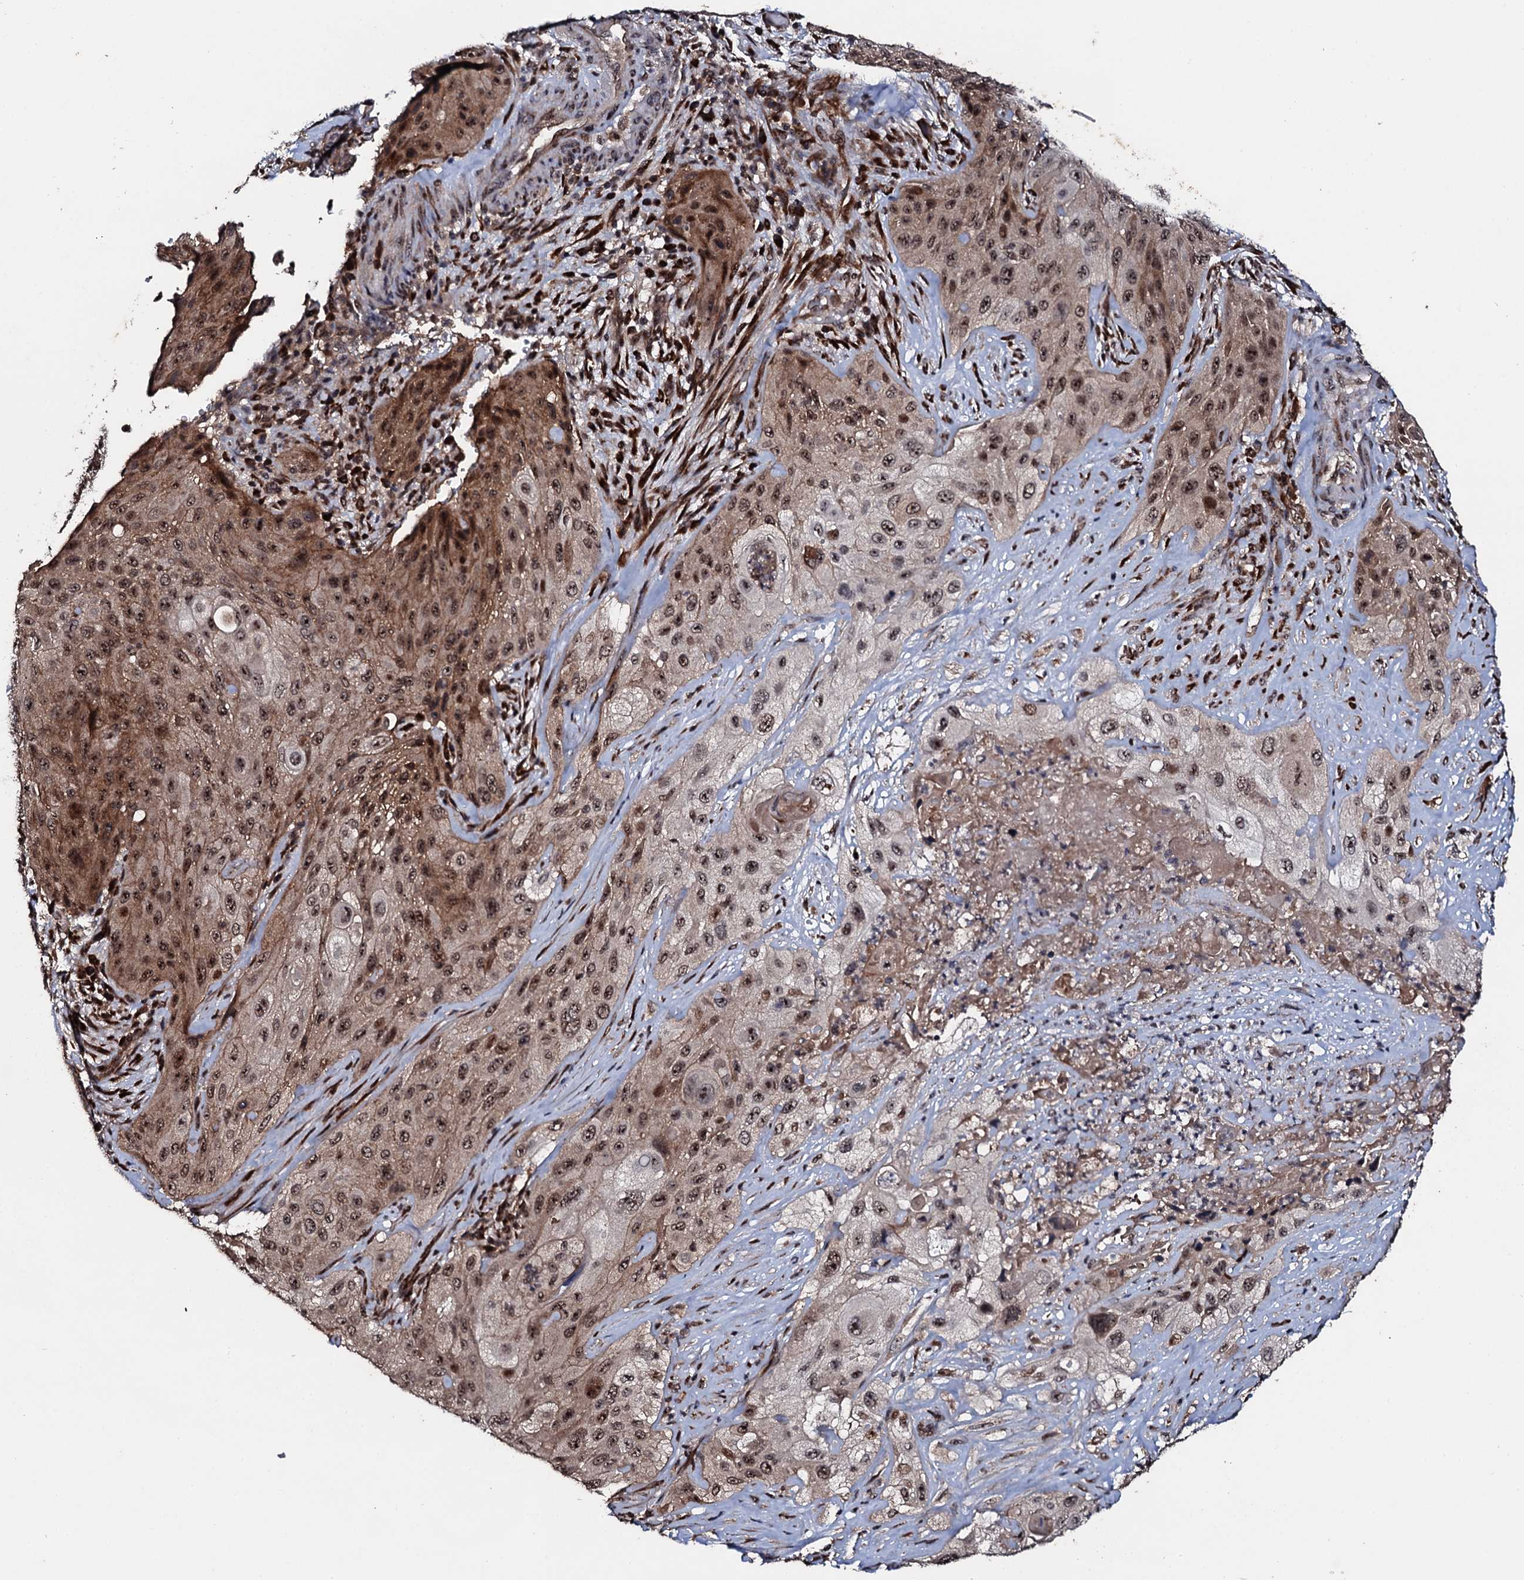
{"staining": {"intensity": "moderate", "quantity": ">75%", "location": "cytoplasmic/membranous,nuclear"}, "tissue": "cervical cancer", "cell_type": "Tumor cells", "image_type": "cancer", "snomed": [{"axis": "morphology", "description": "Squamous cell carcinoma, NOS"}, {"axis": "topography", "description": "Cervix"}], "caption": "This photomicrograph exhibits immunohistochemistry (IHC) staining of human squamous cell carcinoma (cervical), with medium moderate cytoplasmic/membranous and nuclear positivity in about >75% of tumor cells.", "gene": "FAM111A", "patient": {"sex": "female", "age": 42}}